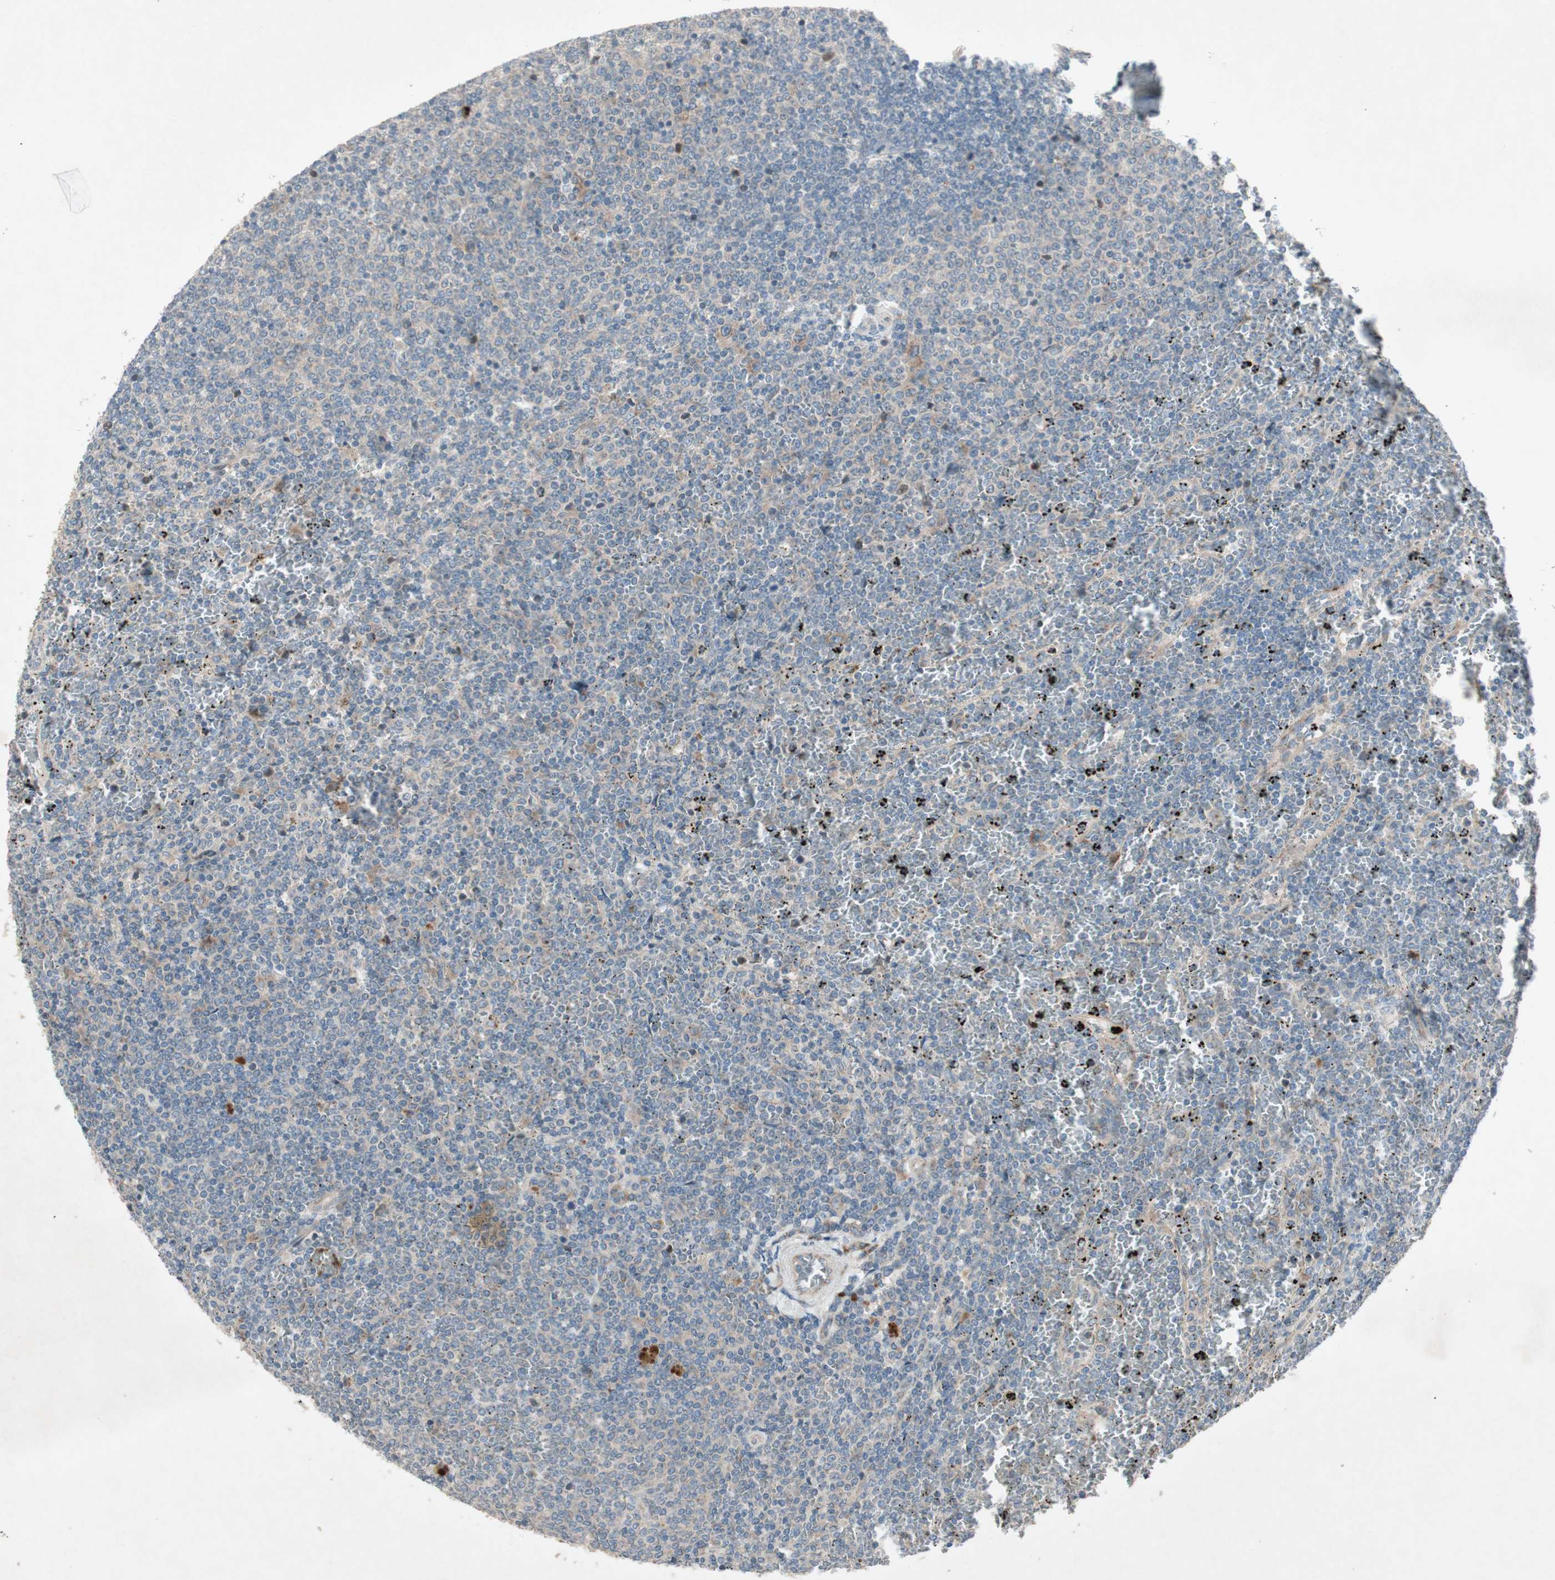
{"staining": {"intensity": "weak", "quantity": "<25%", "location": "cytoplasmic/membranous"}, "tissue": "lymphoma", "cell_type": "Tumor cells", "image_type": "cancer", "snomed": [{"axis": "morphology", "description": "Malignant lymphoma, non-Hodgkin's type, Low grade"}, {"axis": "topography", "description": "Spleen"}], "caption": "Low-grade malignant lymphoma, non-Hodgkin's type was stained to show a protein in brown. There is no significant staining in tumor cells. (IHC, brightfield microscopy, high magnification).", "gene": "APOO", "patient": {"sex": "female", "age": 77}}